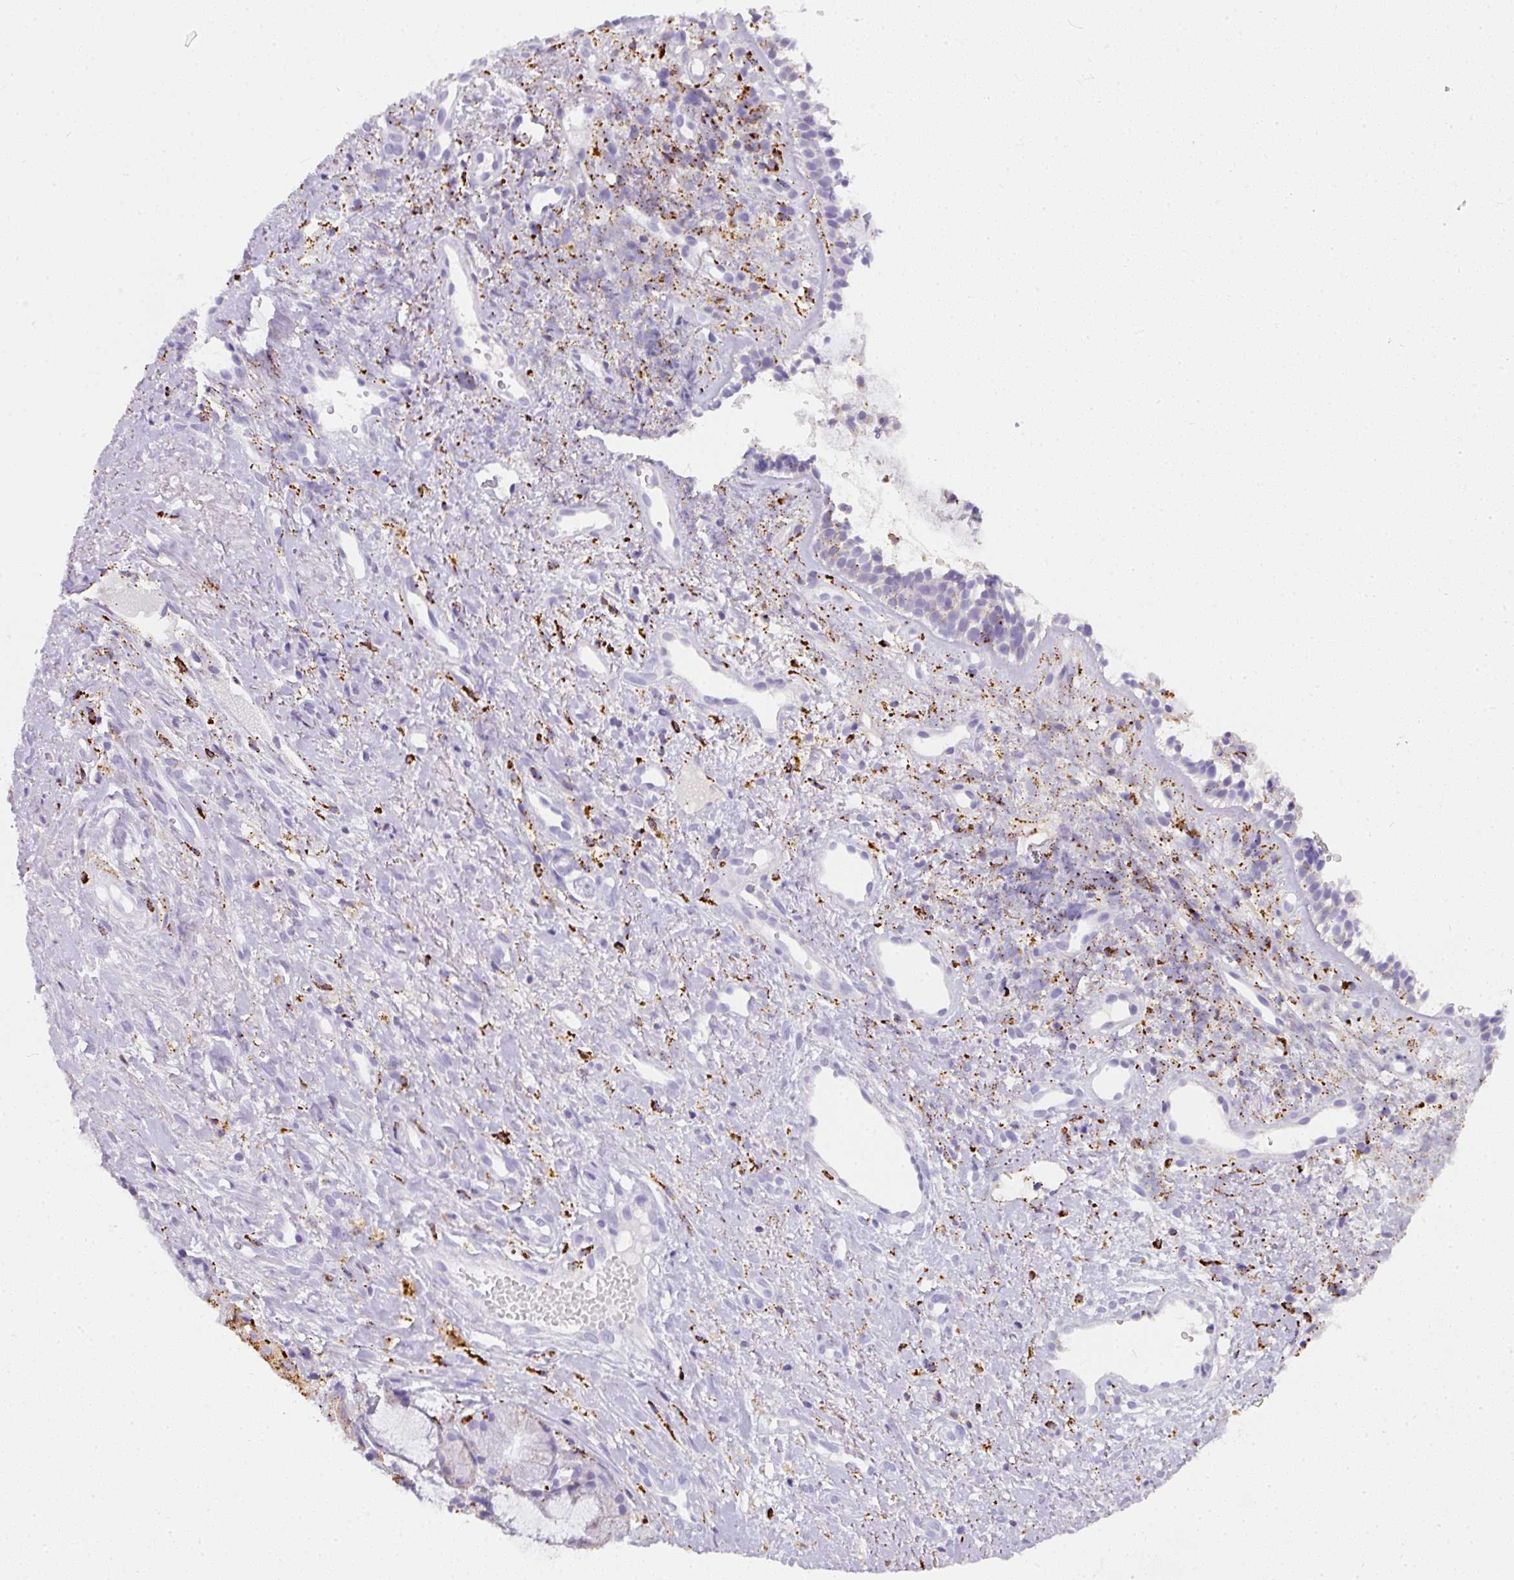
{"staining": {"intensity": "negative", "quantity": "none", "location": "none"}, "tissue": "nasopharynx", "cell_type": "Respiratory epithelial cells", "image_type": "normal", "snomed": [{"axis": "morphology", "description": "Normal tissue, NOS"}, {"axis": "topography", "description": "Cartilage tissue"}, {"axis": "topography", "description": "Nasopharynx"}, {"axis": "topography", "description": "Thyroid gland"}], "caption": "There is no significant expression in respiratory epithelial cells of nasopharynx.", "gene": "MMACHC", "patient": {"sex": "male", "age": 63}}